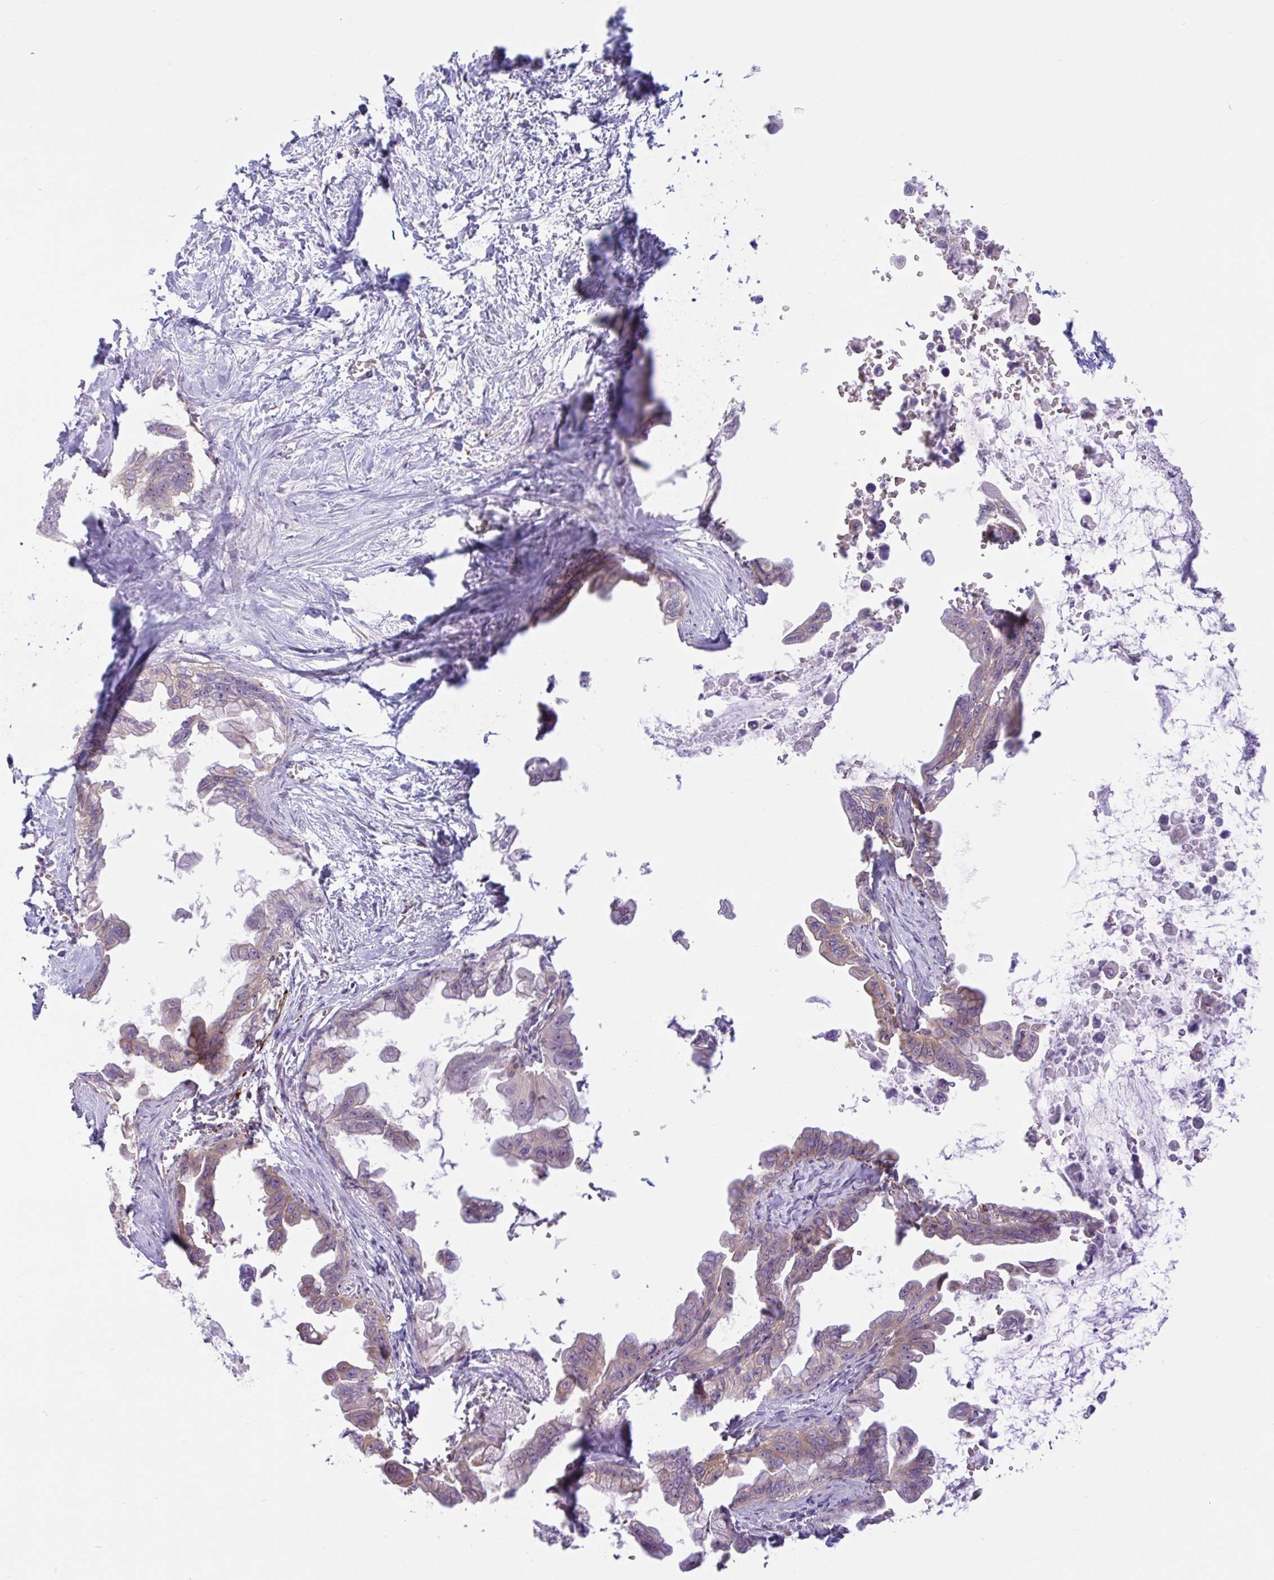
{"staining": {"intensity": "weak", "quantity": ">75%", "location": "cytoplasmic/membranous,nuclear"}, "tissue": "pancreatic cancer", "cell_type": "Tumor cells", "image_type": "cancer", "snomed": [{"axis": "morphology", "description": "Adenocarcinoma, NOS"}, {"axis": "topography", "description": "Pancreas"}], "caption": "About >75% of tumor cells in pancreatic cancer (adenocarcinoma) reveal weak cytoplasmic/membranous and nuclear protein positivity as visualized by brown immunohistochemical staining.", "gene": "PRRT4", "patient": {"sex": "male", "age": 61}}